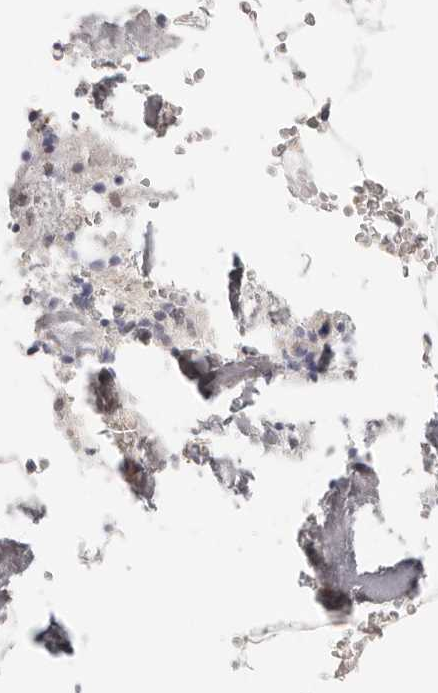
{"staining": {"intensity": "moderate", "quantity": ">75%", "location": "cytoplasmic/membranous"}, "tissue": "bone marrow", "cell_type": "Hematopoietic cells", "image_type": "normal", "snomed": [{"axis": "morphology", "description": "Normal tissue, NOS"}, {"axis": "topography", "description": "Bone marrow"}], "caption": "Immunohistochemistry of normal human bone marrow reveals medium levels of moderate cytoplasmic/membranous positivity in about >75% of hematopoietic cells. (Brightfield microscopy of DAB IHC at high magnification).", "gene": "AFDN", "patient": {"sex": "male", "age": 70}}